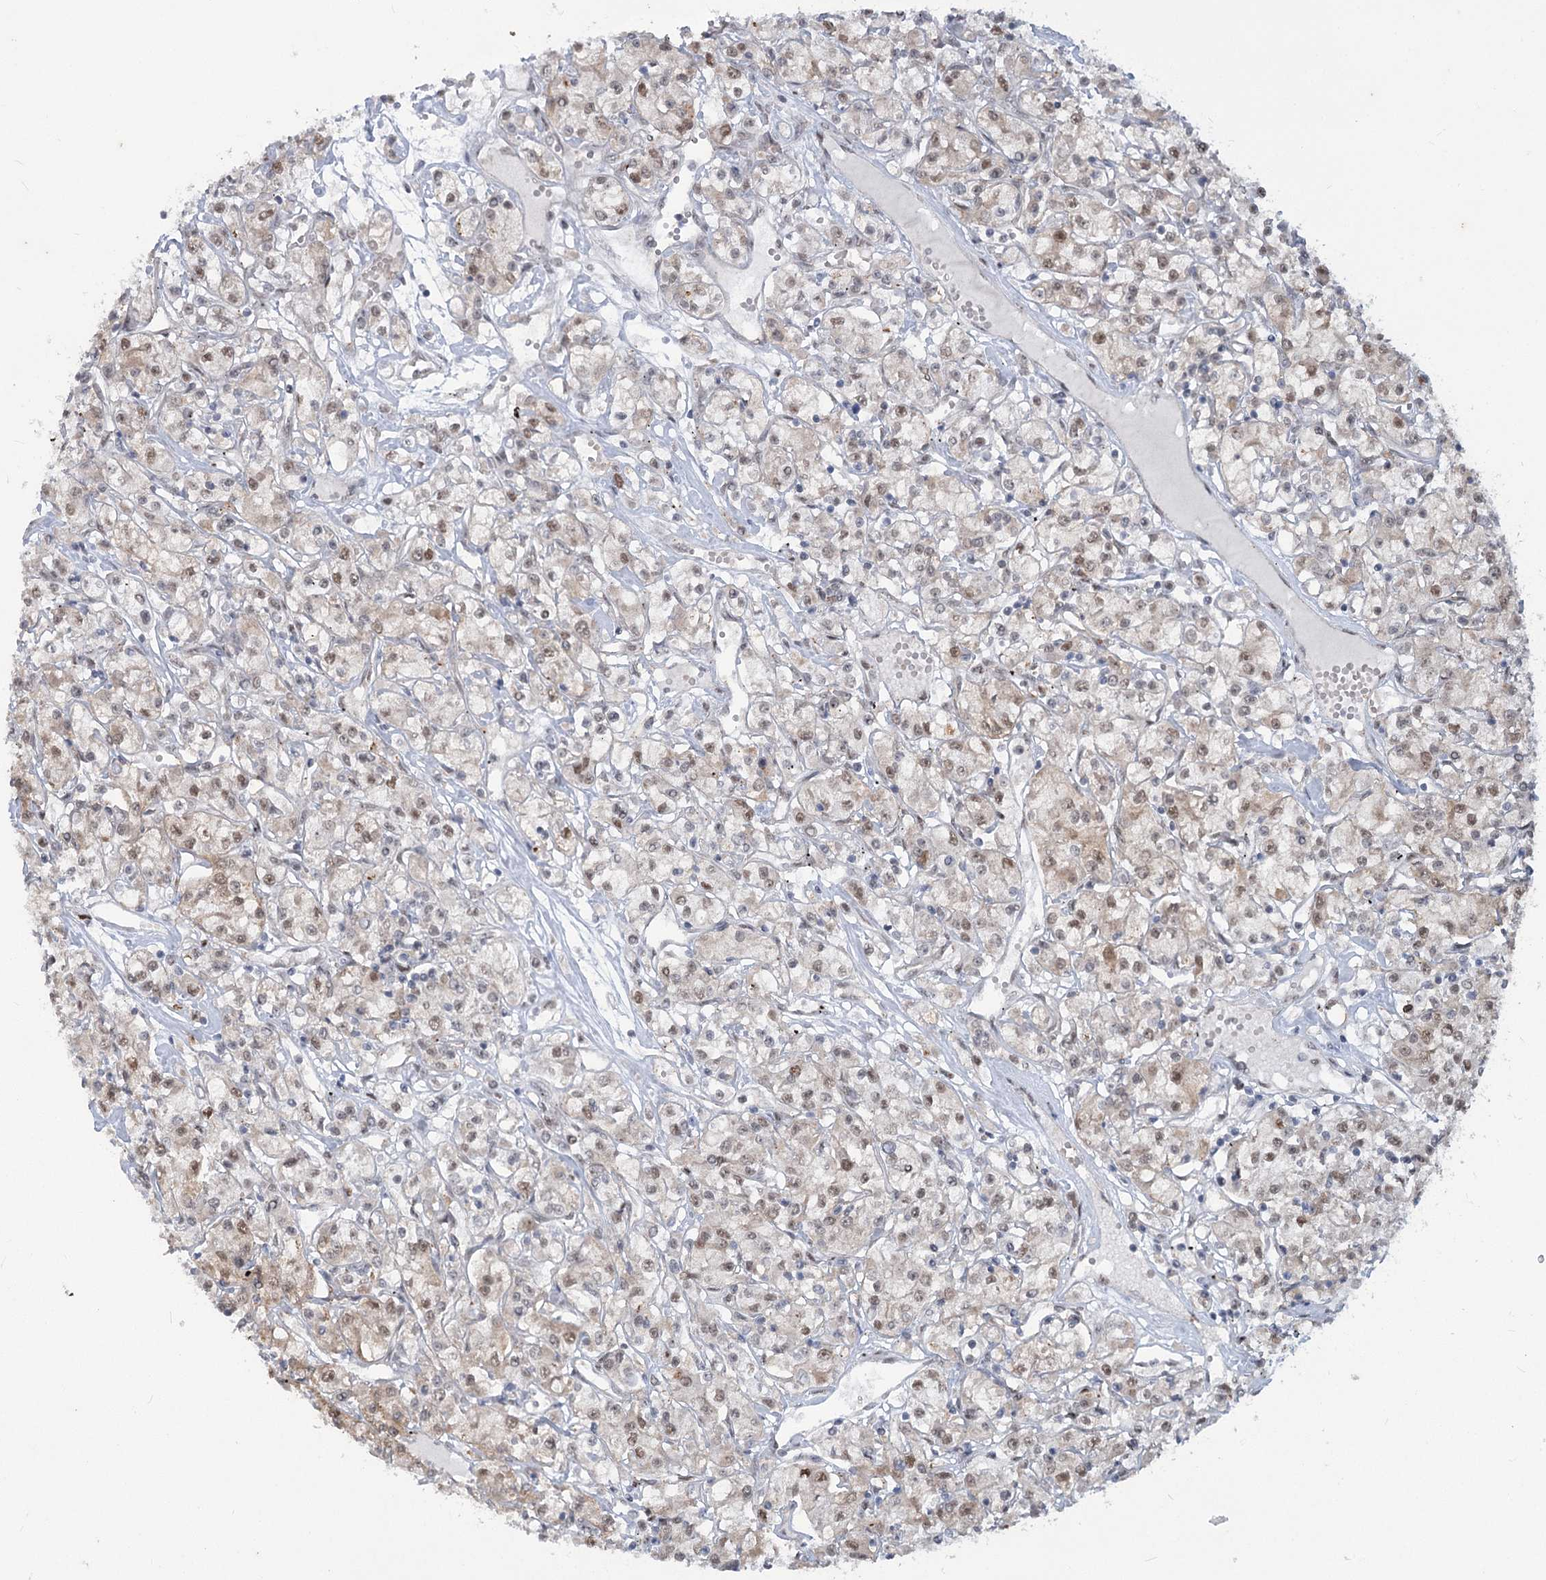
{"staining": {"intensity": "weak", "quantity": ">75%", "location": "cytoplasmic/membranous,nuclear"}, "tissue": "renal cancer", "cell_type": "Tumor cells", "image_type": "cancer", "snomed": [{"axis": "morphology", "description": "Adenocarcinoma, NOS"}, {"axis": "topography", "description": "Kidney"}], "caption": "An image of renal adenocarcinoma stained for a protein displays weak cytoplasmic/membranous and nuclear brown staining in tumor cells.", "gene": "MTG1", "patient": {"sex": "female", "age": 59}}